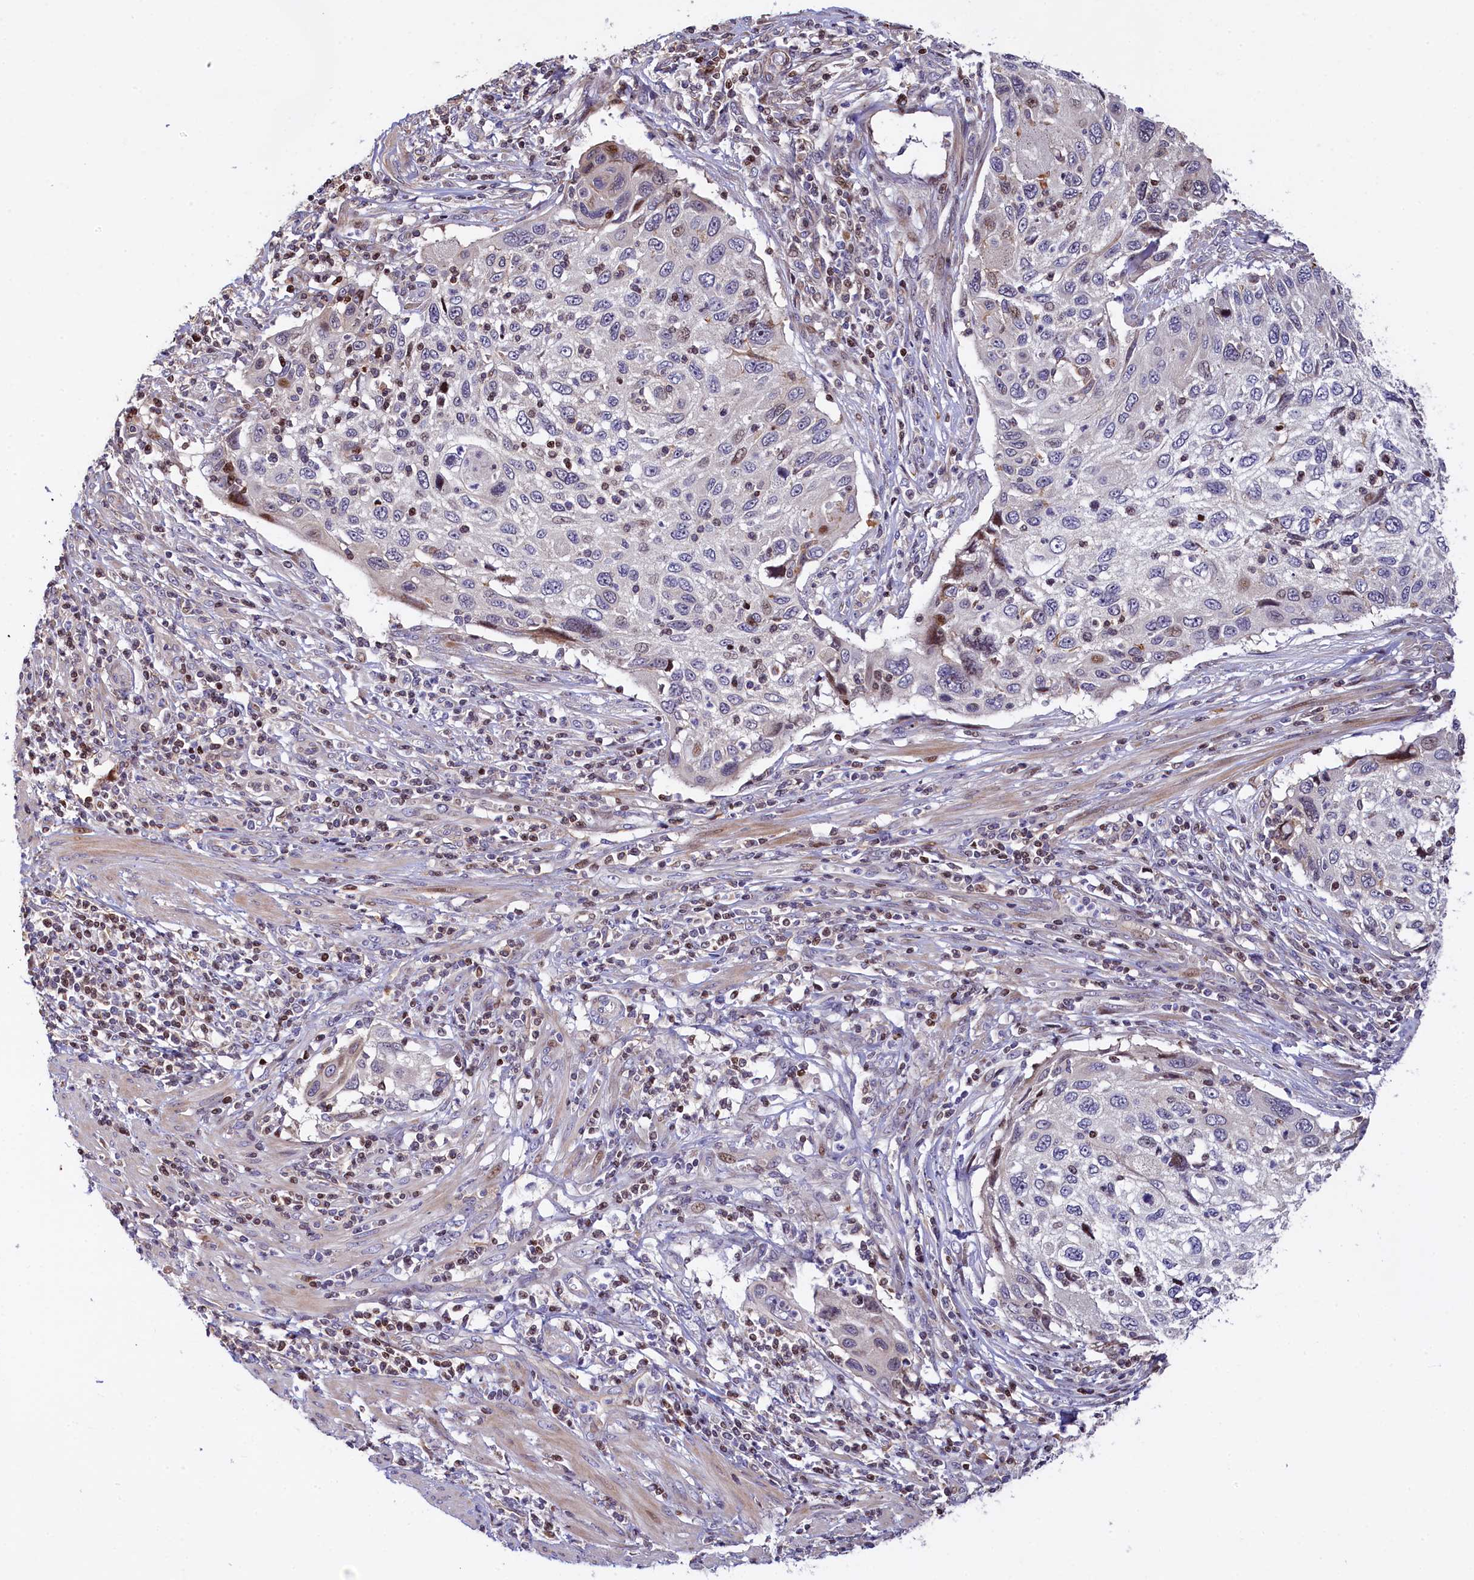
{"staining": {"intensity": "negative", "quantity": "none", "location": "none"}, "tissue": "cervical cancer", "cell_type": "Tumor cells", "image_type": "cancer", "snomed": [{"axis": "morphology", "description": "Squamous cell carcinoma, NOS"}, {"axis": "topography", "description": "Cervix"}], "caption": "Immunohistochemistry (IHC) histopathology image of human cervical squamous cell carcinoma stained for a protein (brown), which exhibits no positivity in tumor cells. (Brightfield microscopy of DAB (3,3'-diaminobenzidine) IHC at high magnification).", "gene": "TGDS", "patient": {"sex": "female", "age": 70}}